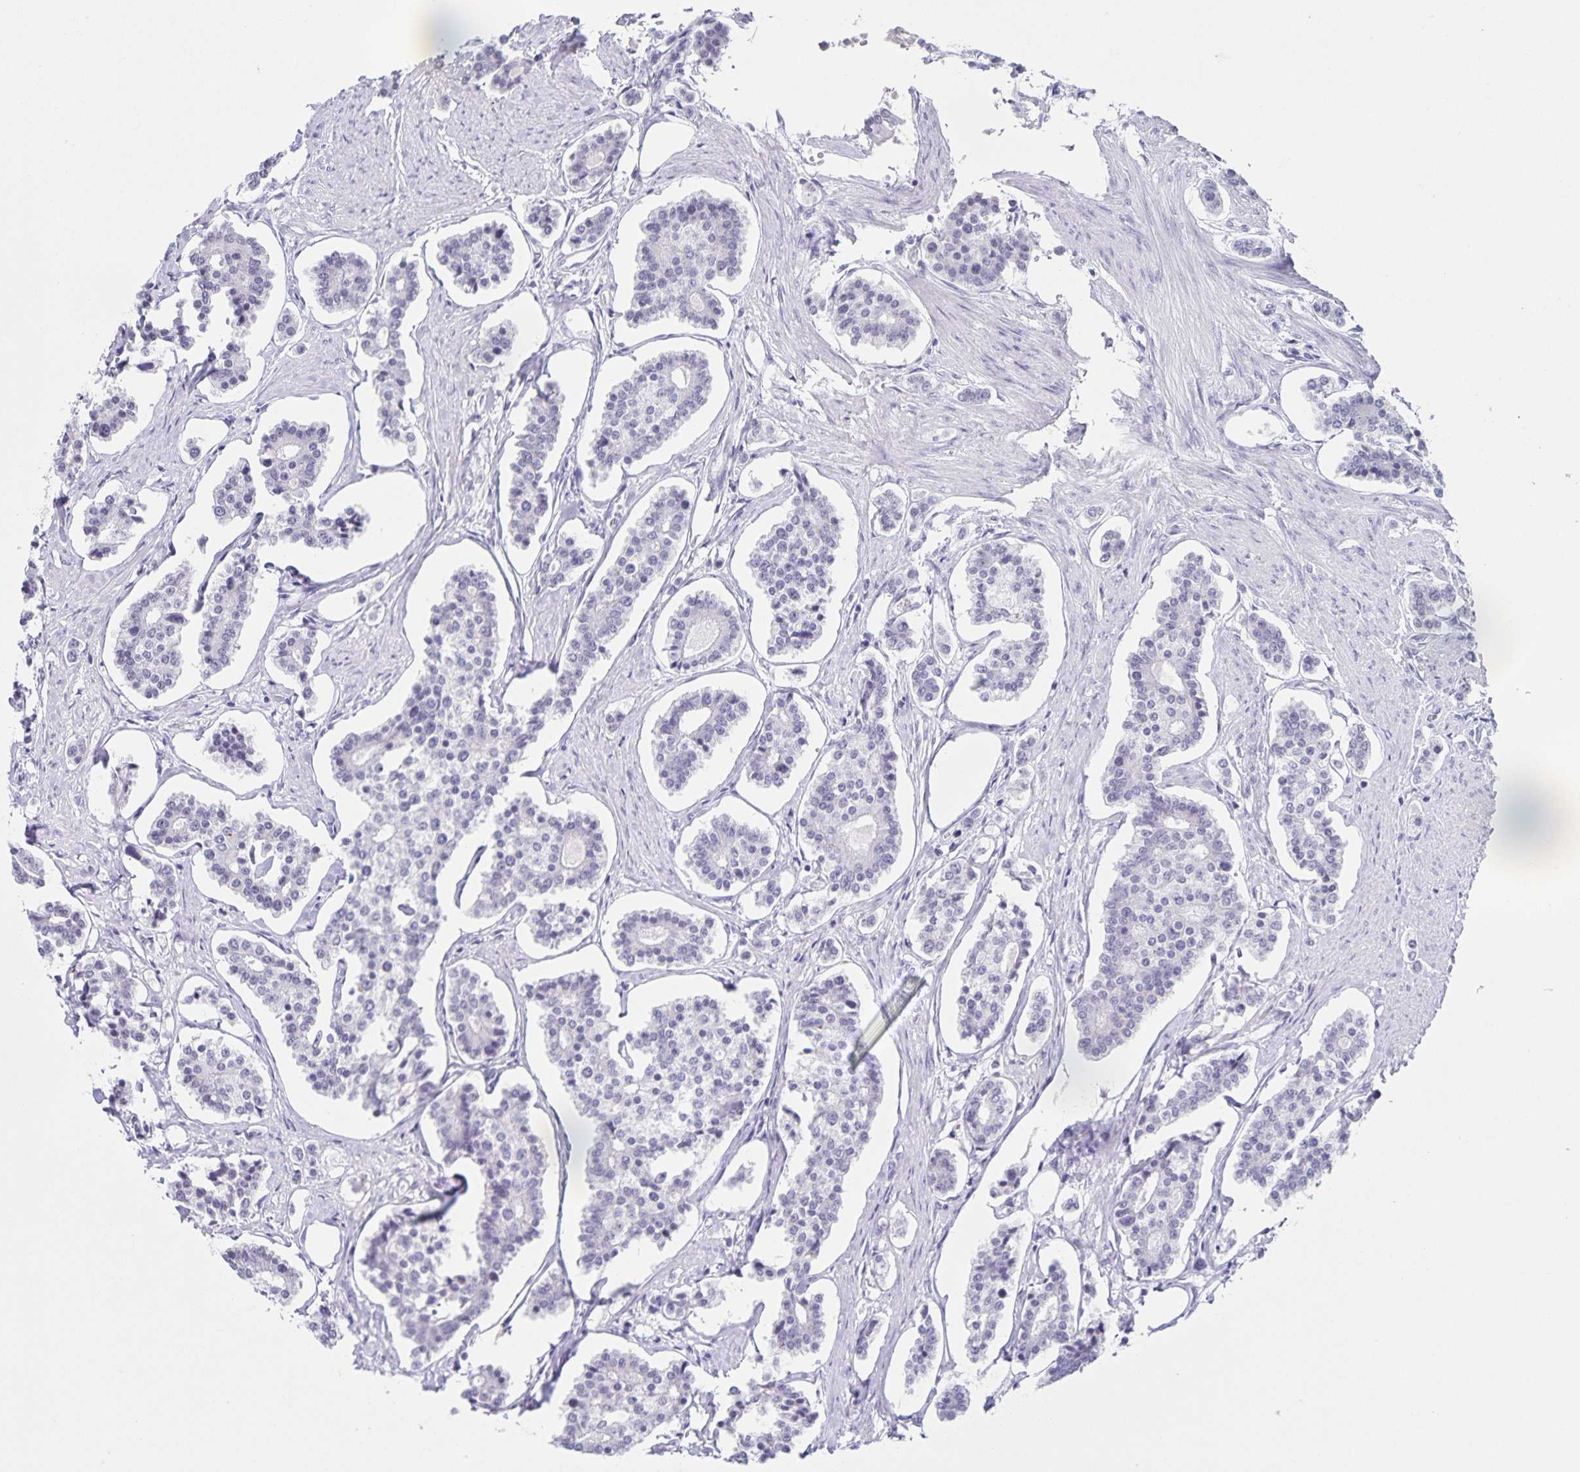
{"staining": {"intensity": "negative", "quantity": "none", "location": "none"}, "tissue": "carcinoid", "cell_type": "Tumor cells", "image_type": "cancer", "snomed": [{"axis": "morphology", "description": "Carcinoid, malignant, NOS"}, {"axis": "topography", "description": "Small intestine"}], "caption": "Immunohistochemical staining of carcinoid demonstrates no significant staining in tumor cells.", "gene": "LCE6A", "patient": {"sex": "female", "age": 65}}